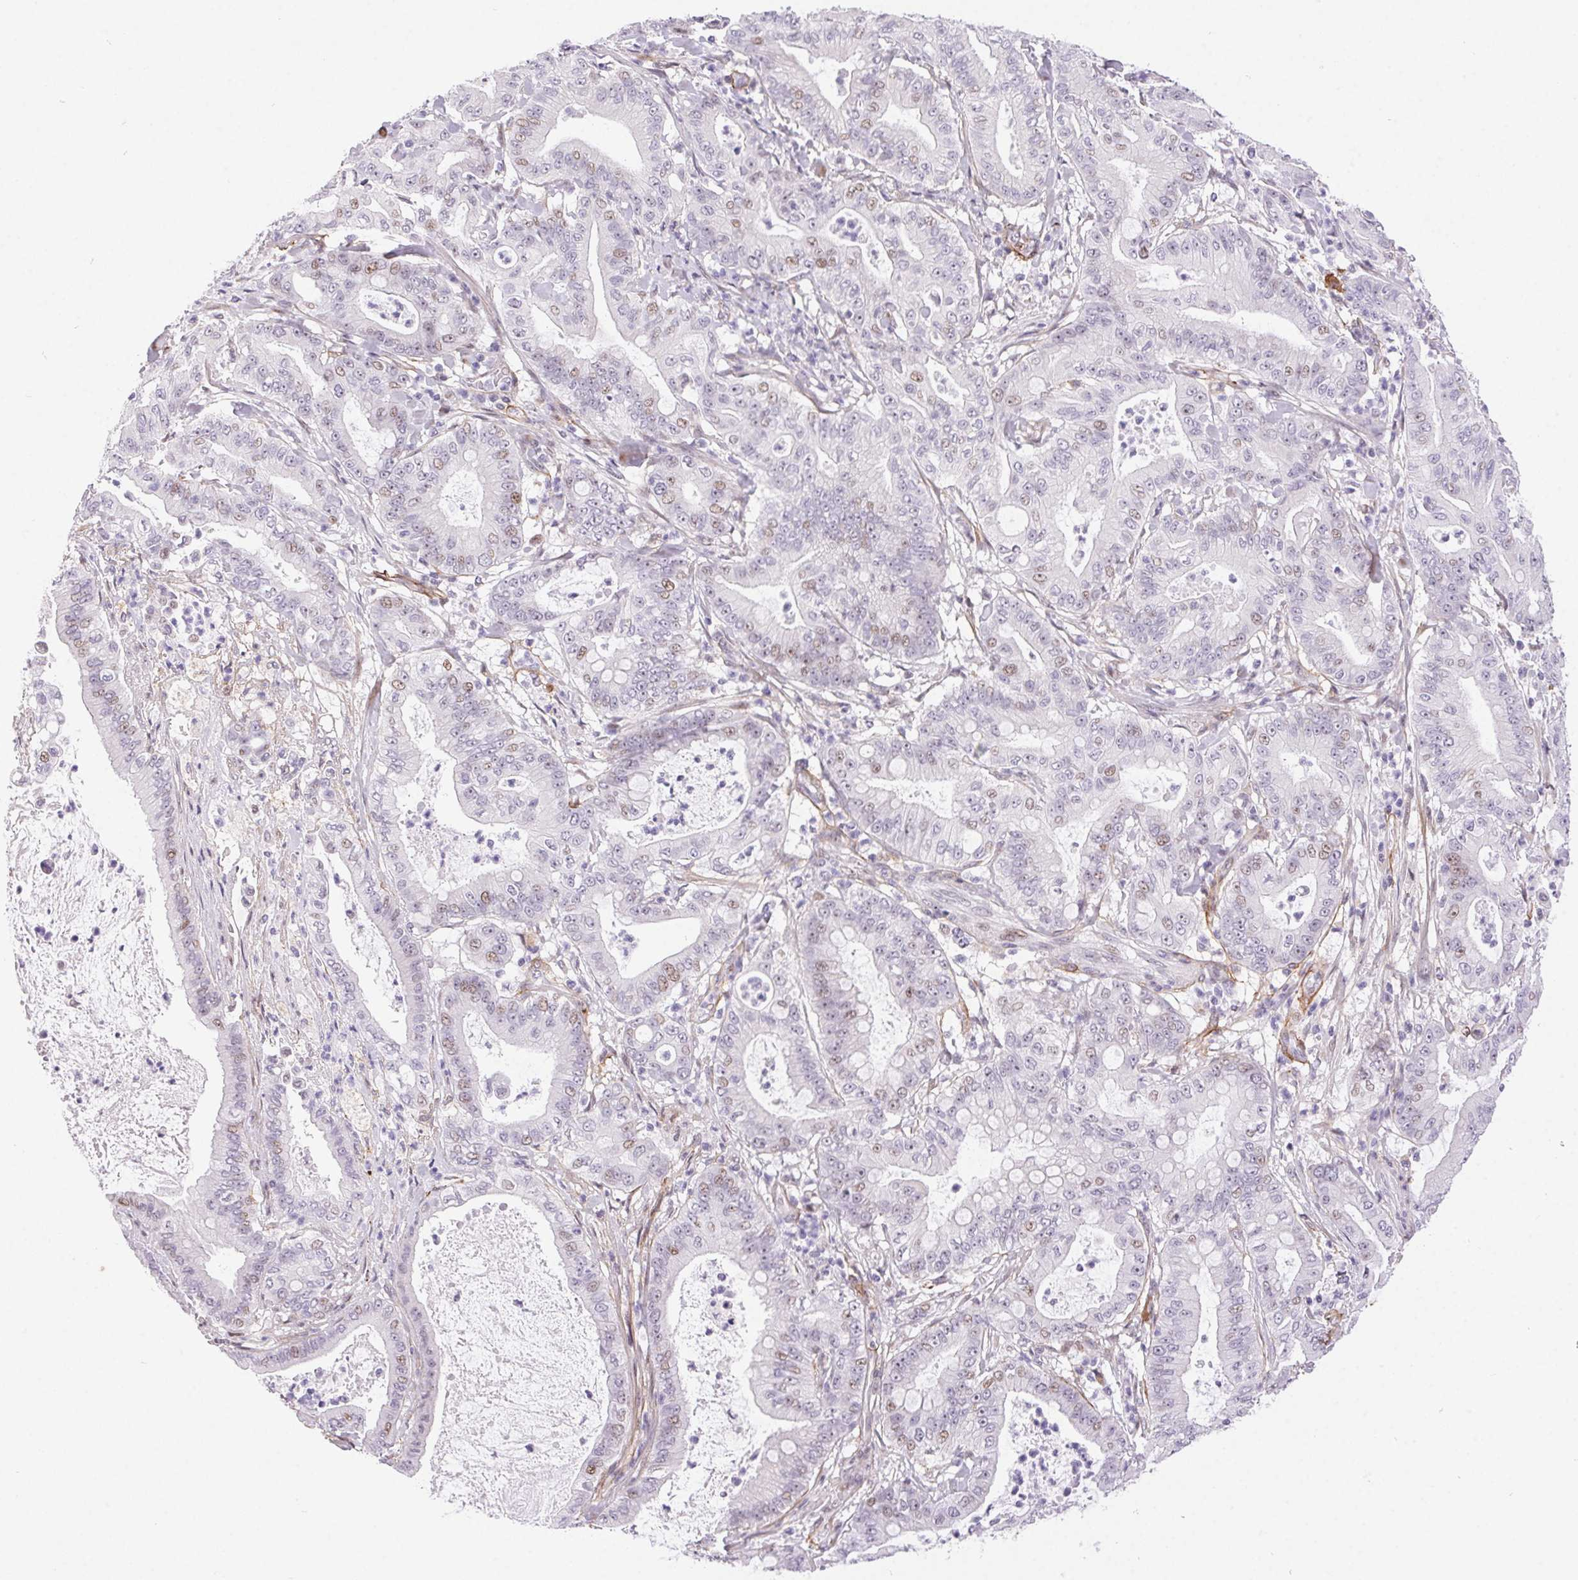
{"staining": {"intensity": "weak", "quantity": "25%-75%", "location": "nuclear"}, "tissue": "pancreatic cancer", "cell_type": "Tumor cells", "image_type": "cancer", "snomed": [{"axis": "morphology", "description": "Adenocarcinoma, NOS"}, {"axis": "topography", "description": "Pancreas"}], "caption": "DAB (3,3'-diaminobenzidine) immunohistochemical staining of human pancreatic cancer displays weak nuclear protein expression in approximately 25%-75% of tumor cells.", "gene": "PDZD2", "patient": {"sex": "male", "age": 71}}